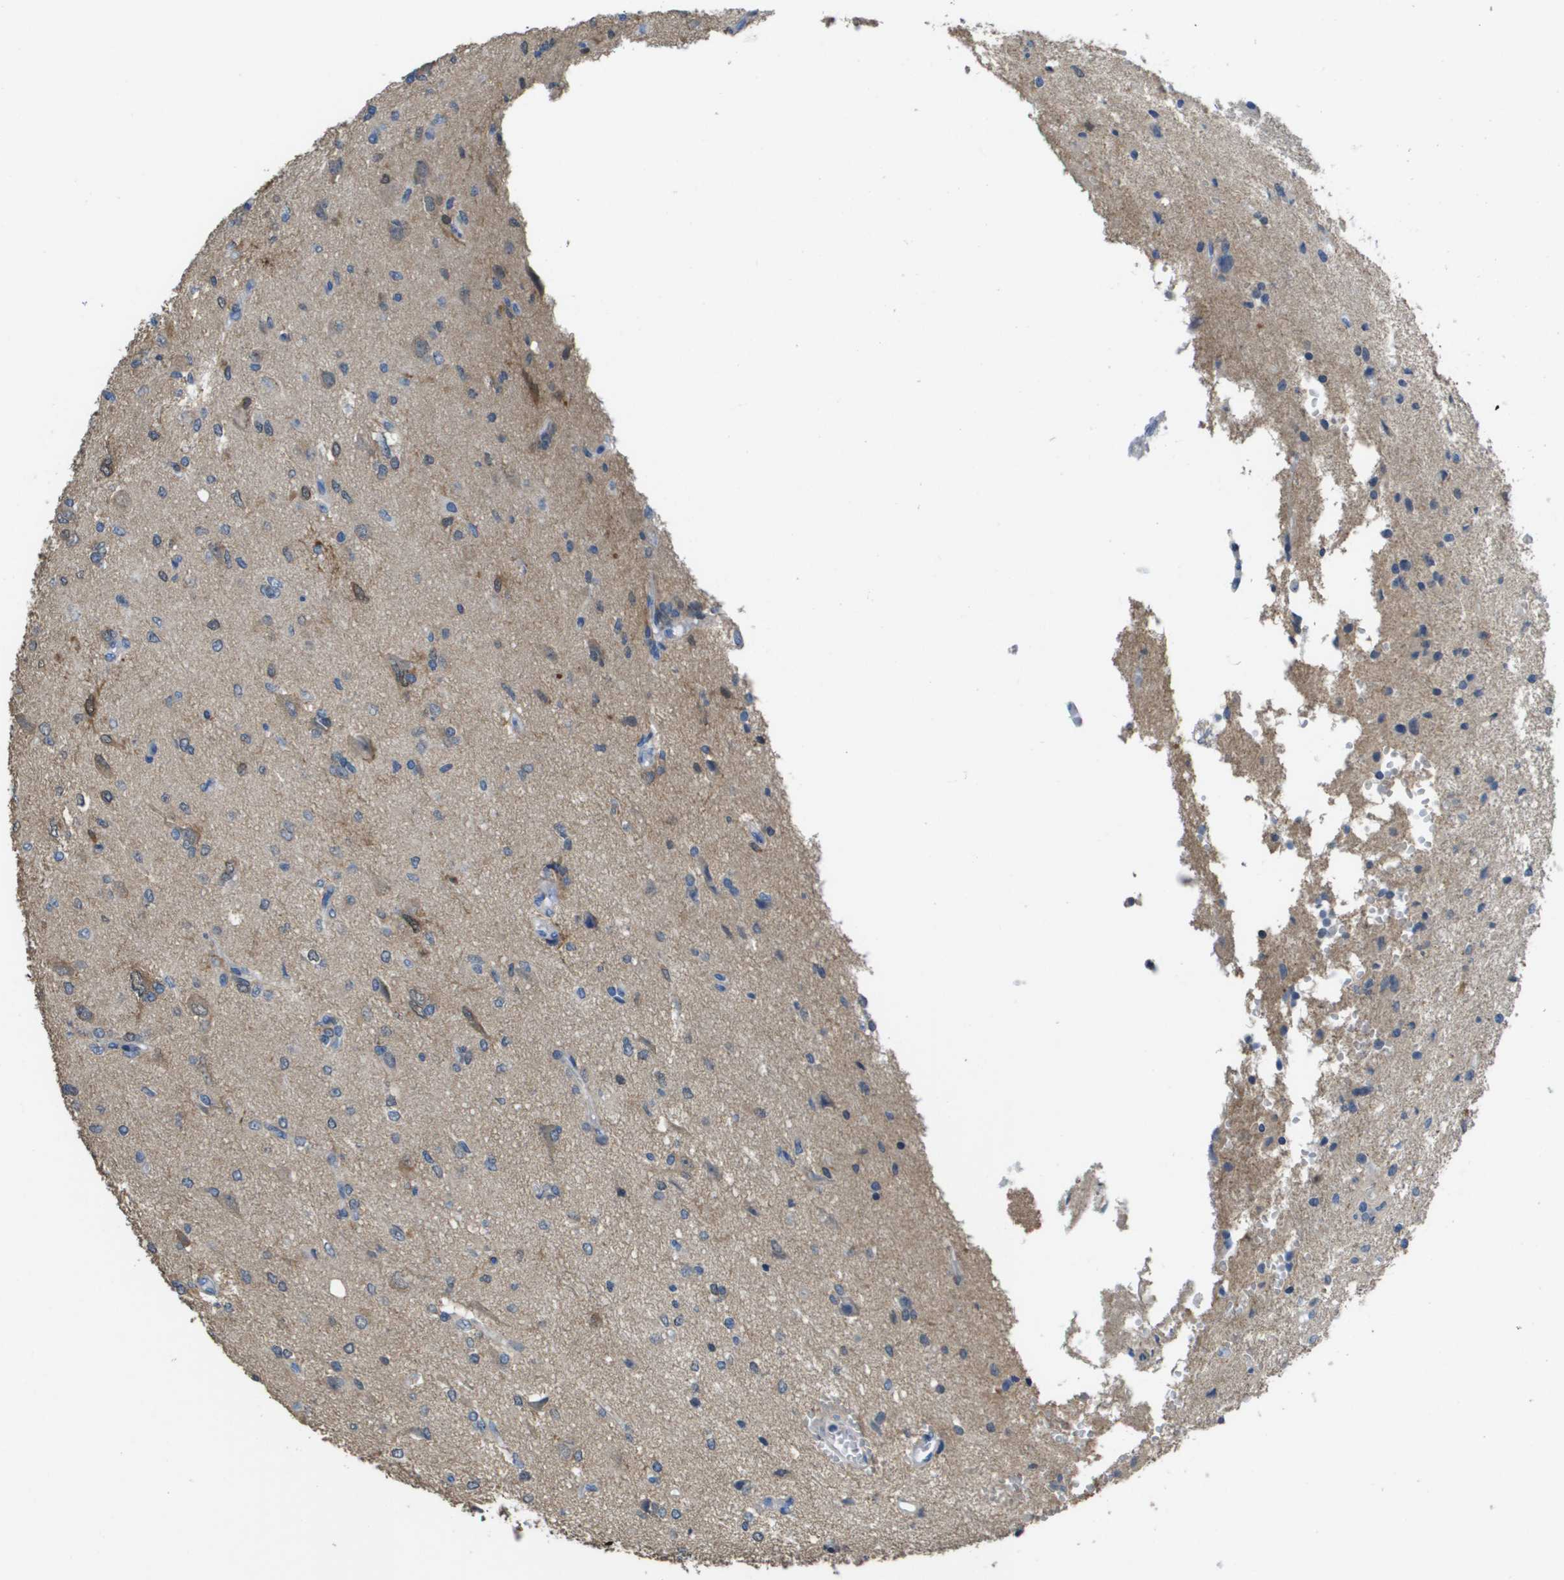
{"staining": {"intensity": "moderate", "quantity": "<25%", "location": "cytoplasmic/membranous"}, "tissue": "glioma", "cell_type": "Tumor cells", "image_type": "cancer", "snomed": [{"axis": "morphology", "description": "Glioma, malignant, High grade"}, {"axis": "topography", "description": "Brain"}], "caption": "High-power microscopy captured an immunohistochemistry photomicrograph of glioma, revealing moderate cytoplasmic/membranous staining in approximately <25% of tumor cells.", "gene": "FABP5", "patient": {"sex": "female", "age": 59}}